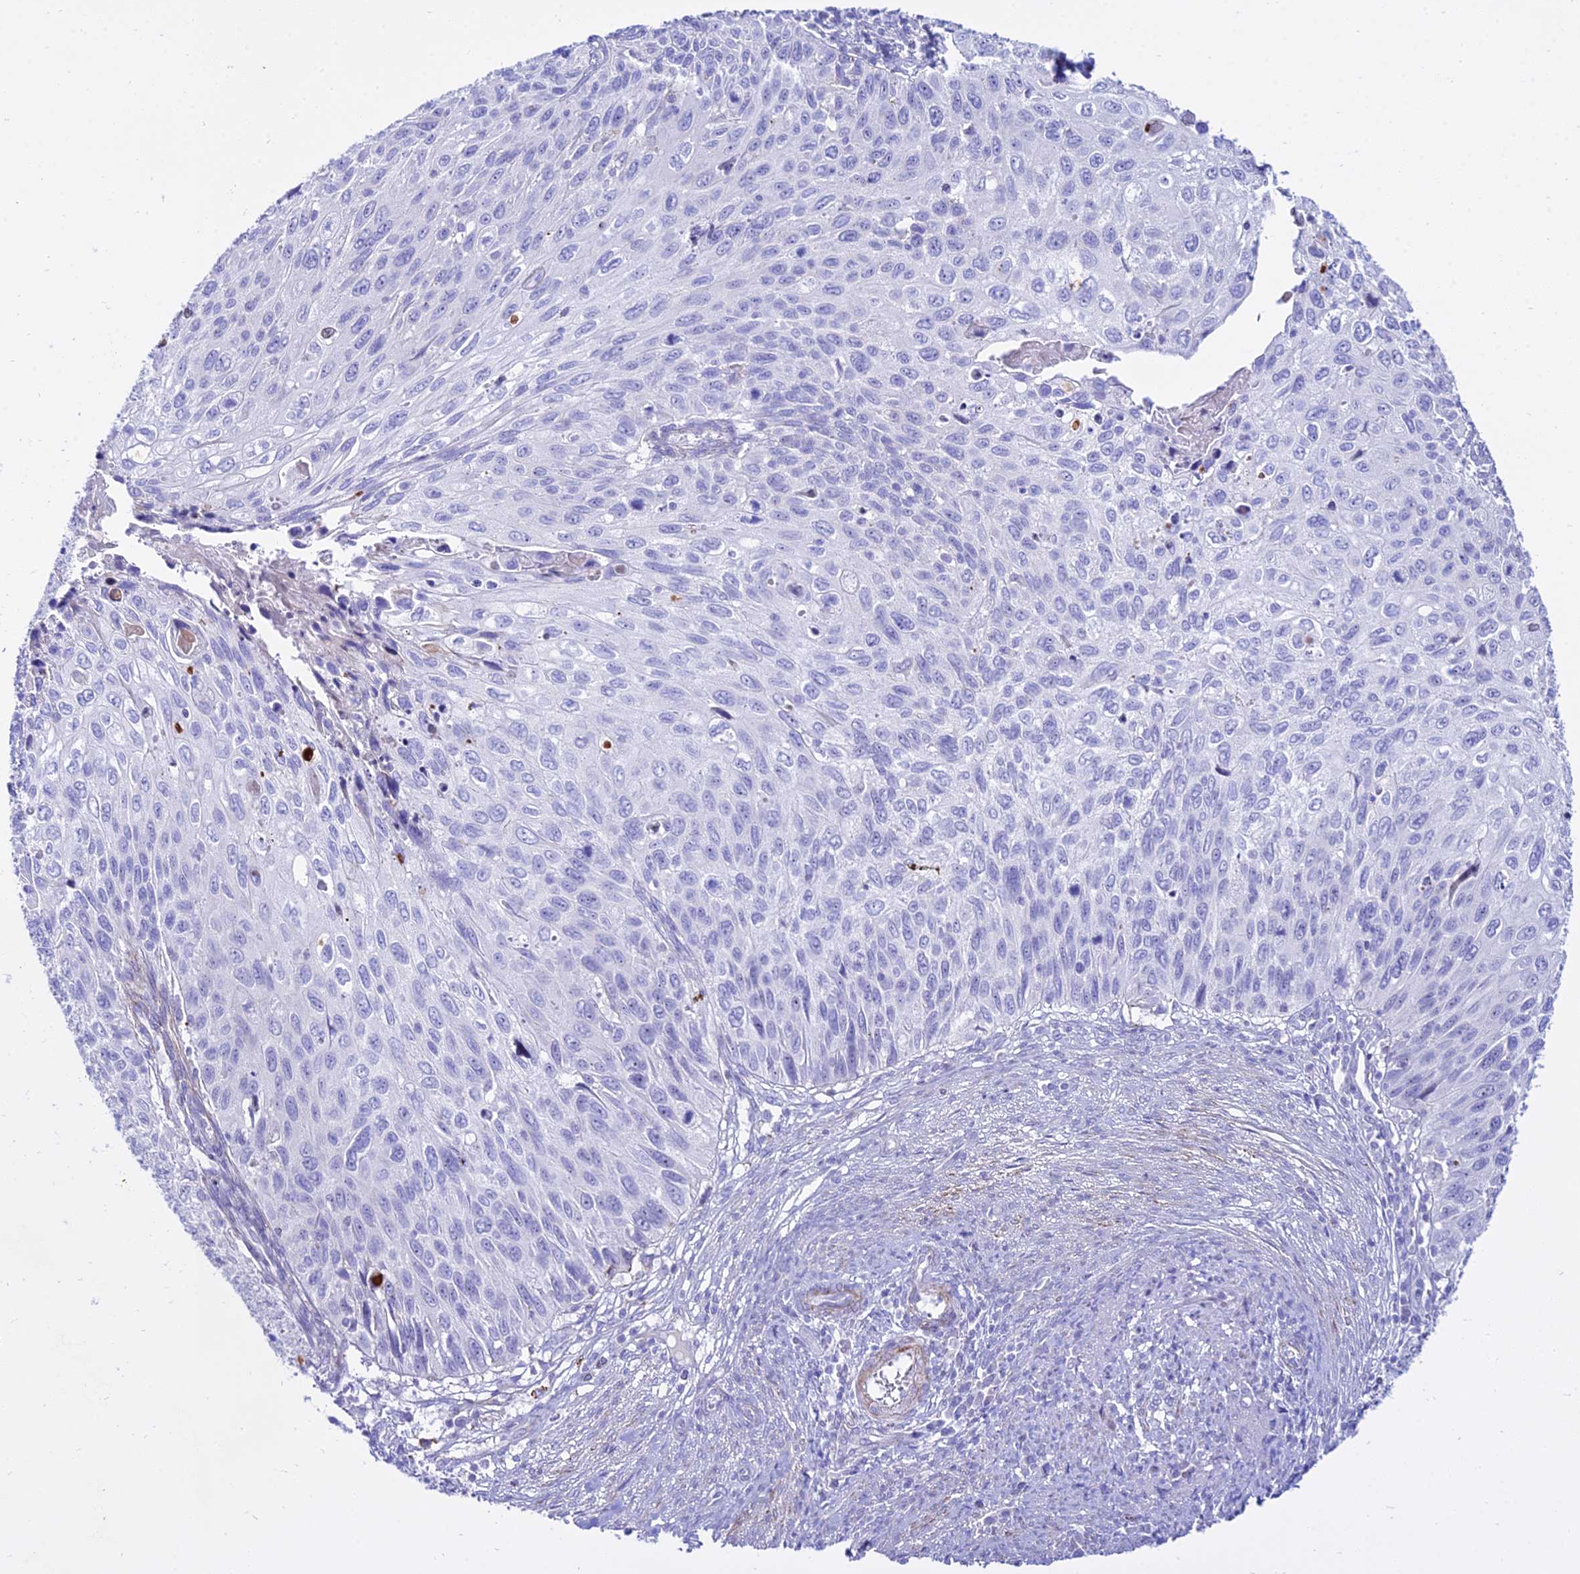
{"staining": {"intensity": "negative", "quantity": "none", "location": "none"}, "tissue": "cervical cancer", "cell_type": "Tumor cells", "image_type": "cancer", "snomed": [{"axis": "morphology", "description": "Squamous cell carcinoma, NOS"}, {"axis": "topography", "description": "Cervix"}], "caption": "Immunohistochemistry (IHC) micrograph of cervical cancer stained for a protein (brown), which exhibits no staining in tumor cells.", "gene": "DLX1", "patient": {"sex": "female", "age": 70}}